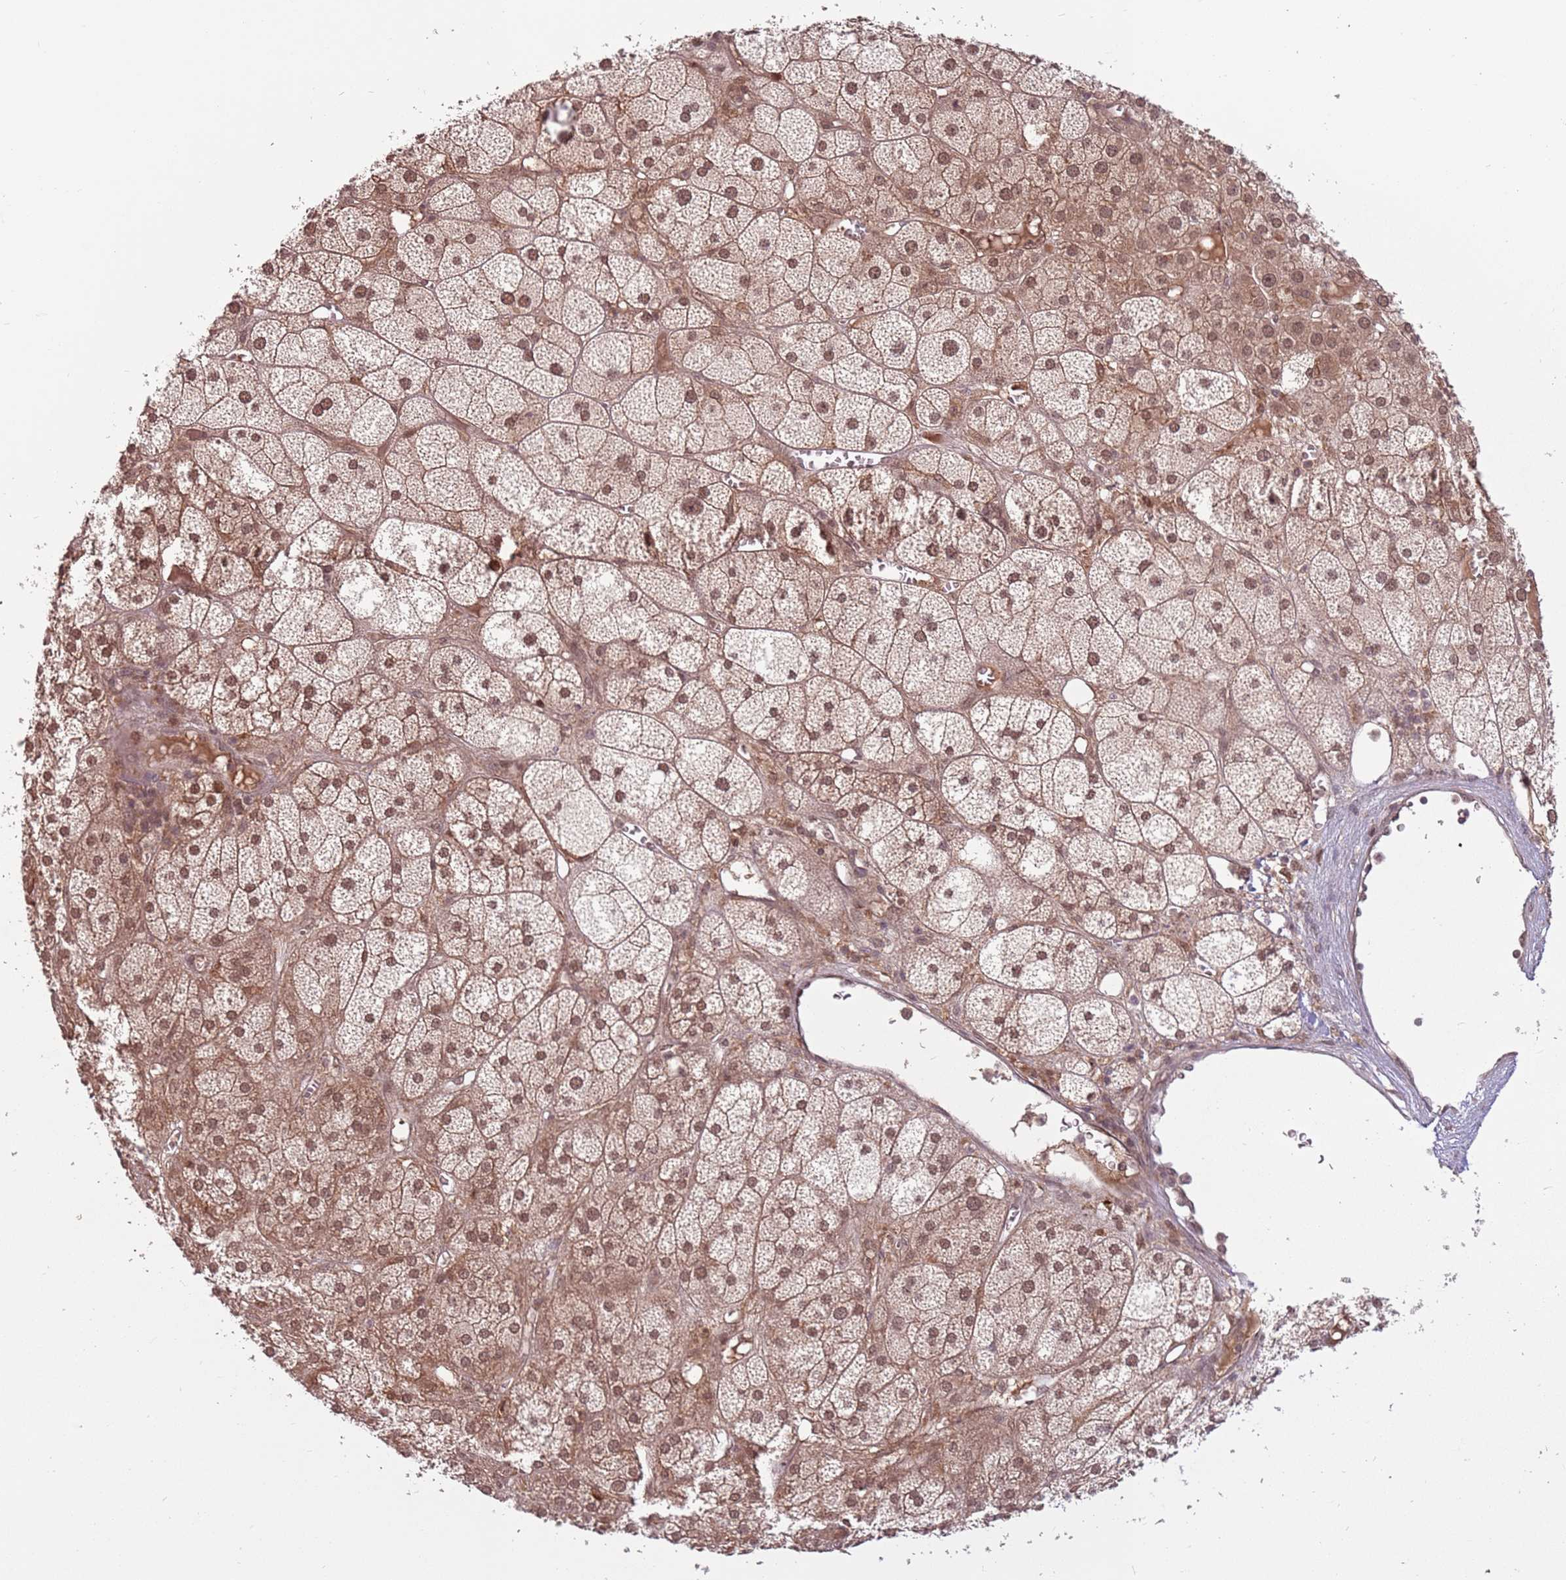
{"staining": {"intensity": "moderate", "quantity": ">75%", "location": "cytoplasmic/membranous,nuclear"}, "tissue": "adrenal gland", "cell_type": "Glandular cells", "image_type": "normal", "snomed": [{"axis": "morphology", "description": "Normal tissue, NOS"}, {"axis": "topography", "description": "Adrenal gland"}], "caption": "Protein expression analysis of benign human adrenal gland reveals moderate cytoplasmic/membranous,nuclear expression in about >75% of glandular cells. The staining was performed using DAB to visualize the protein expression in brown, while the nuclei were stained in blue with hematoxylin (Magnification: 20x).", "gene": "ADAMTS3", "patient": {"sex": "female", "age": 61}}